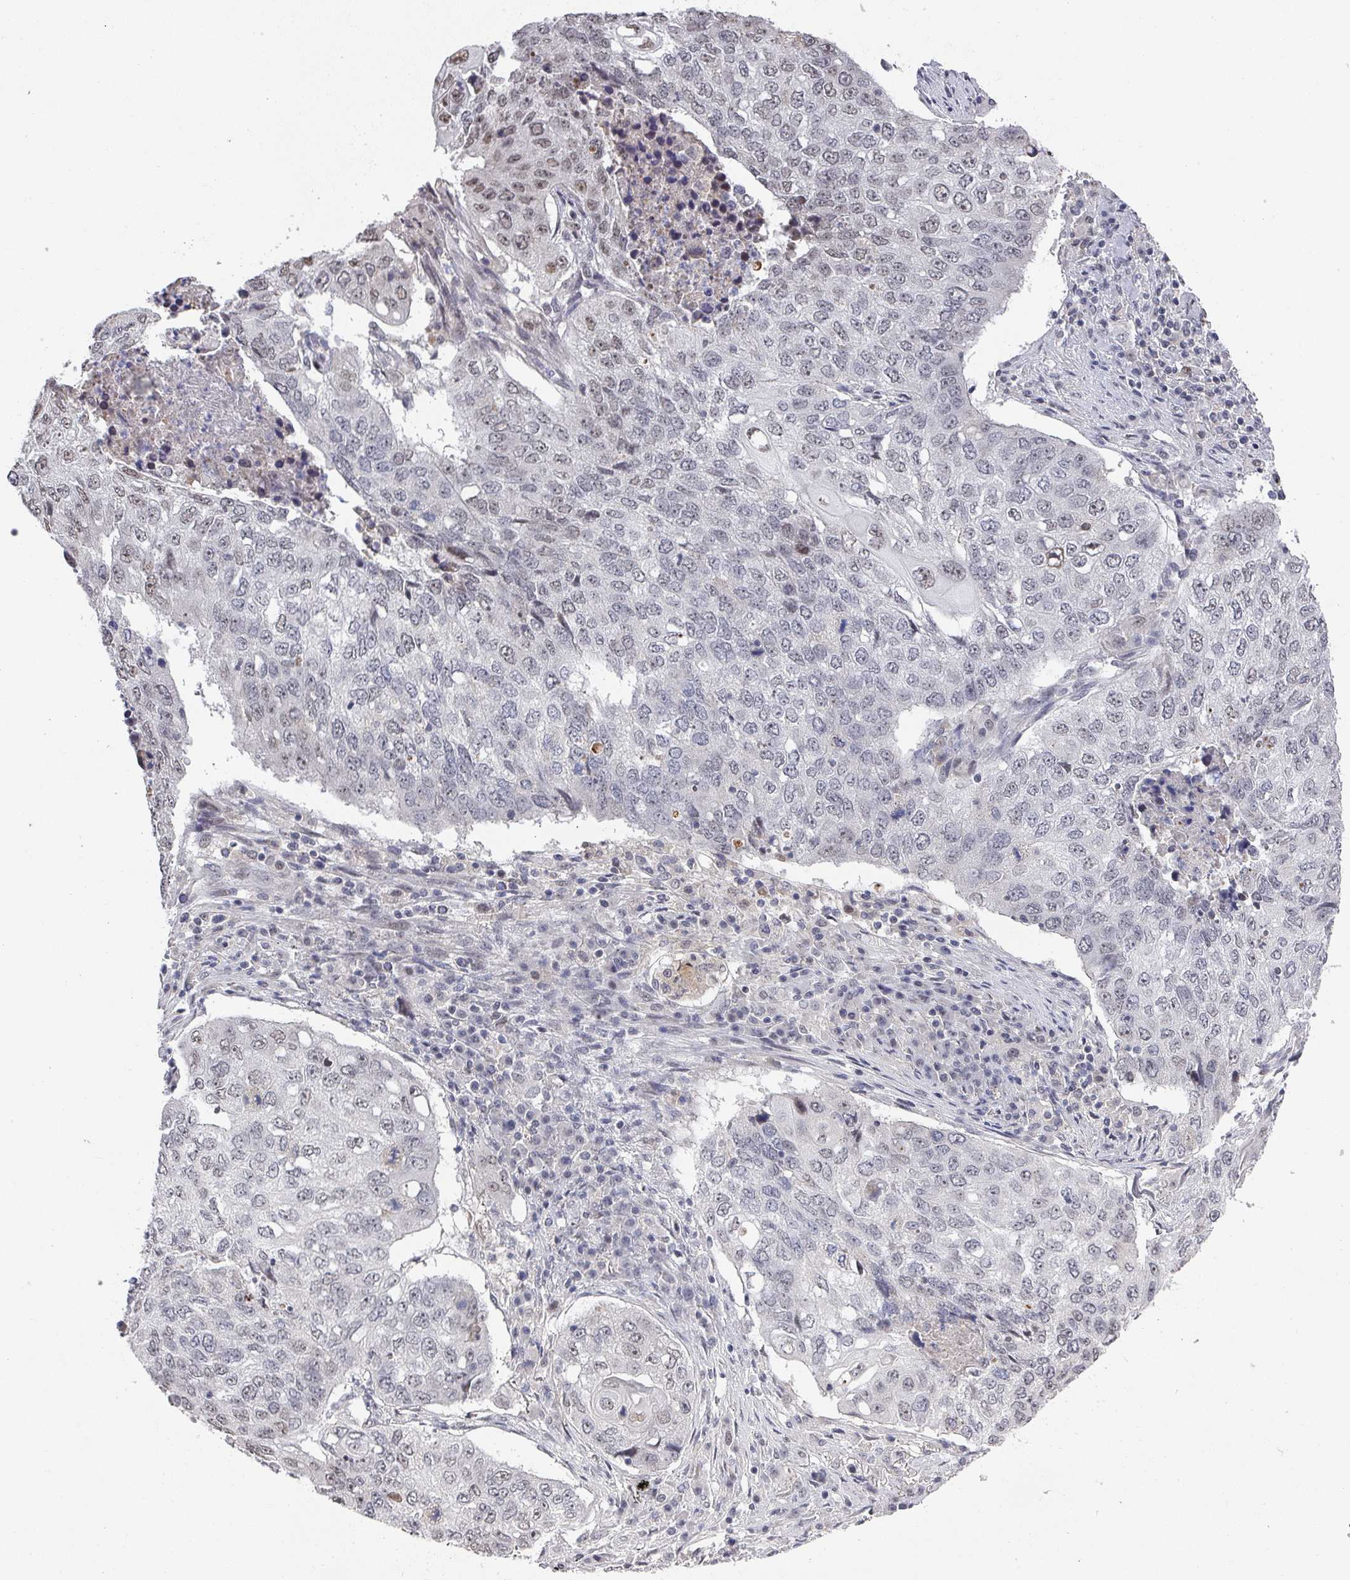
{"staining": {"intensity": "negative", "quantity": "none", "location": "none"}, "tissue": "lung cancer", "cell_type": "Tumor cells", "image_type": "cancer", "snomed": [{"axis": "morphology", "description": "Squamous cell carcinoma, NOS"}, {"axis": "topography", "description": "Lung"}], "caption": "The immunohistochemistry histopathology image has no significant staining in tumor cells of lung cancer tissue. Nuclei are stained in blue.", "gene": "ZNF654", "patient": {"sex": "female", "age": 63}}